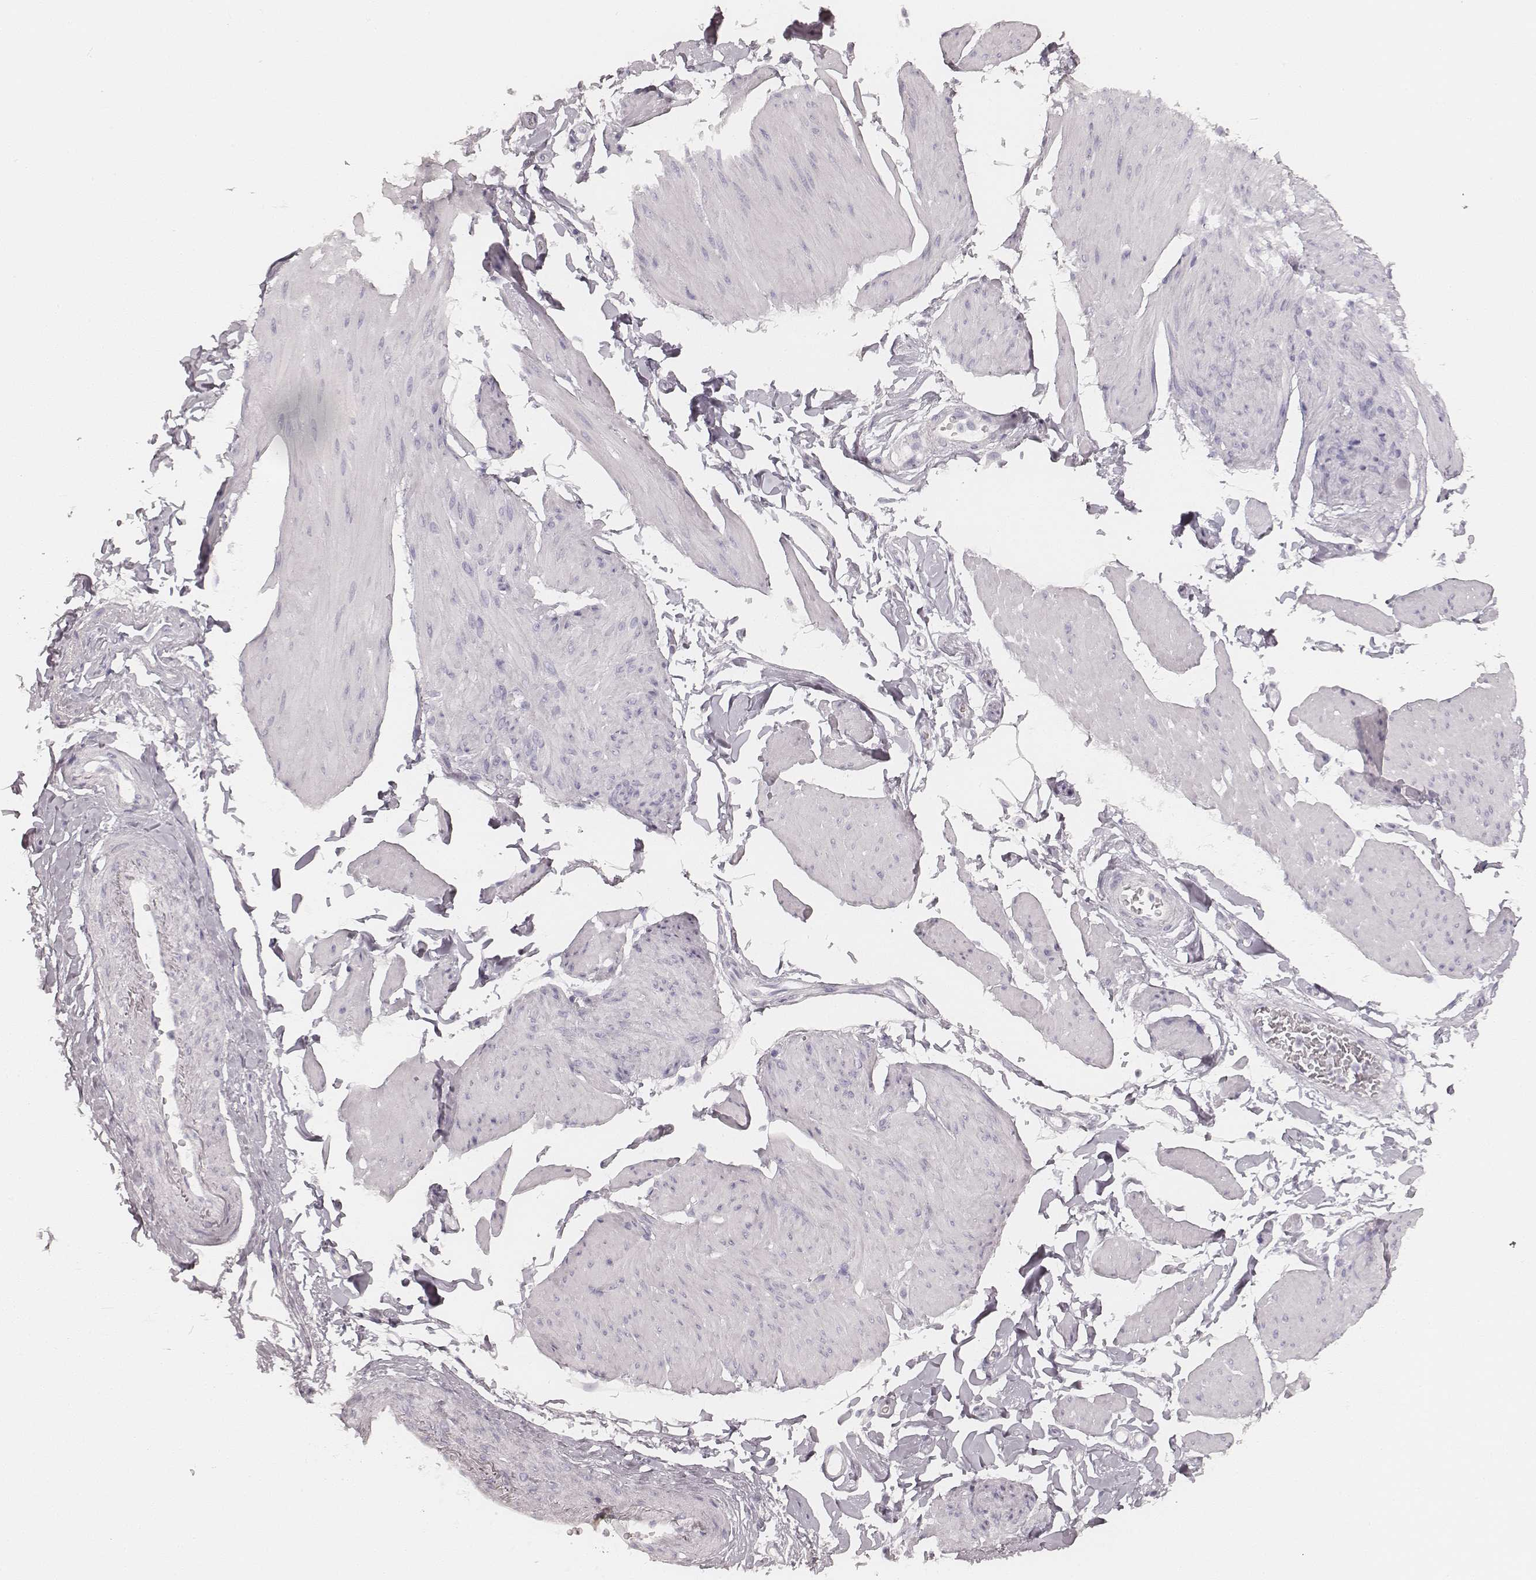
{"staining": {"intensity": "negative", "quantity": "none", "location": "none"}, "tissue": "smooth muscle", "cell_type": "Smooth muscle cells", "image_type": "normal", "snomed": [{"axis": "morphology", "description": "Normal tissue, NOS"}, {"axis": "topography", "description": "Adipose tissue"}, {"axis": "topography", "description": "Smooth muscle"}, {"axis": "topography", "description": "Peripheral nerve tissue"}], "caption": "High power microscopy histopathology image of an immunohistochemistry micrograph of benign smooth muscle, revealing no significant expression in smooth muscle cells.", "gene": "KRT72", "patient": {"sex": "male", "age": 83}}